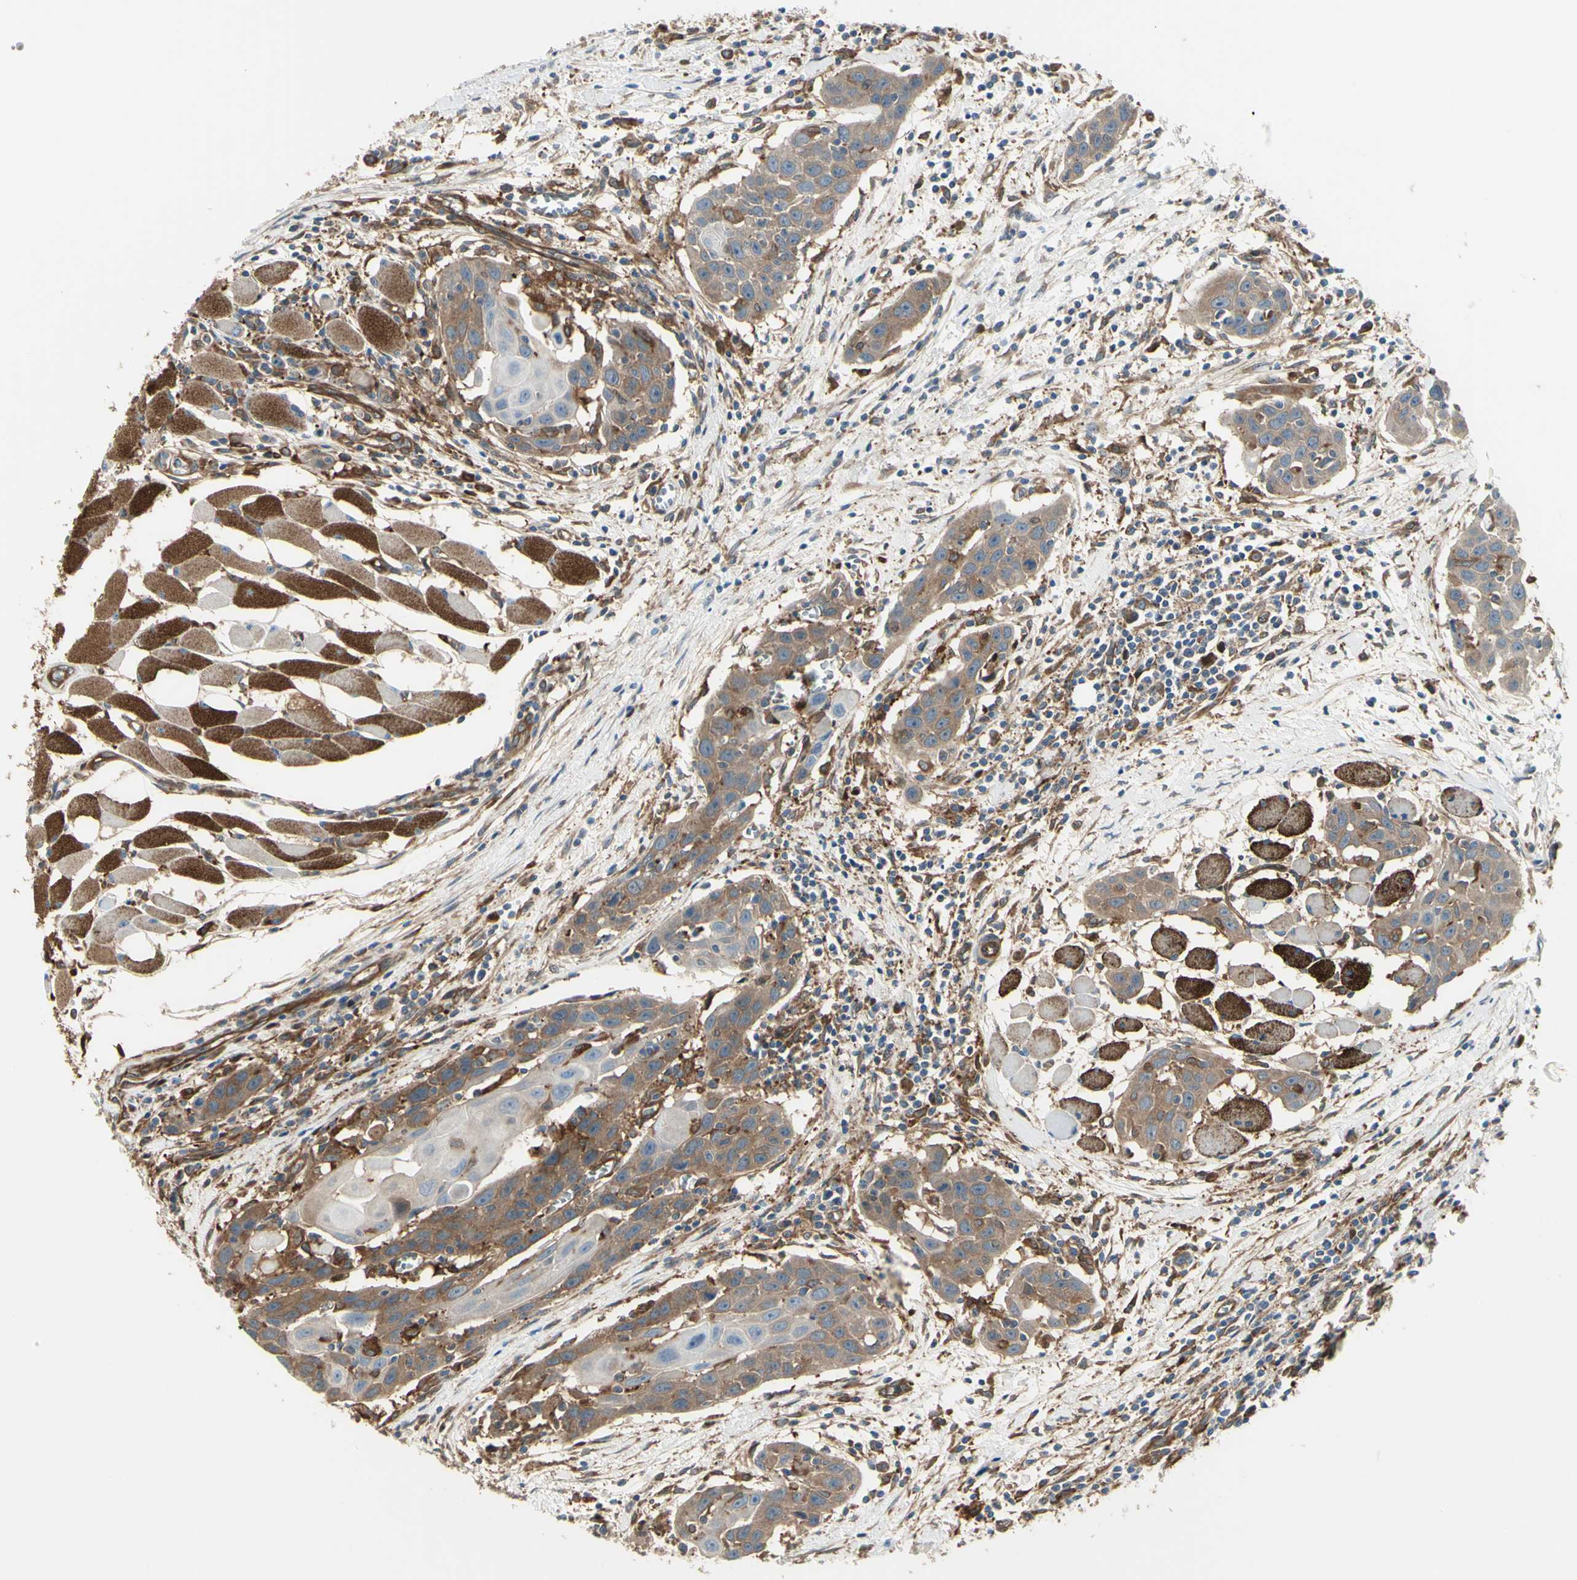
{"staining": {"intensity": "moderate", "quantity": "25%-75%", "location": "cytoplasmic/membranous"}, "tissue": "head and neck cancer", "cell_type": "Tumor cells", "image_type": "cancer", "snomed": [{"axis": "morphology", "description": "Squamous cell carcinoma, NOS"}, {"axis": "topography", "description": "Oral tissue"}, {"axis": "topography", "description": "Head-Neck"}], "caption": "Head and neck squamous cell carcinoma stained with DAB (3,3'-diaminobenzidine) immunohistochemistry exhibits medium levels of moderate cytoplasmic/membranous expression in about 25%-75% of tumor cells.", "gene": "IGSF9B", "patient": {"sex": "female", "age": 50}}